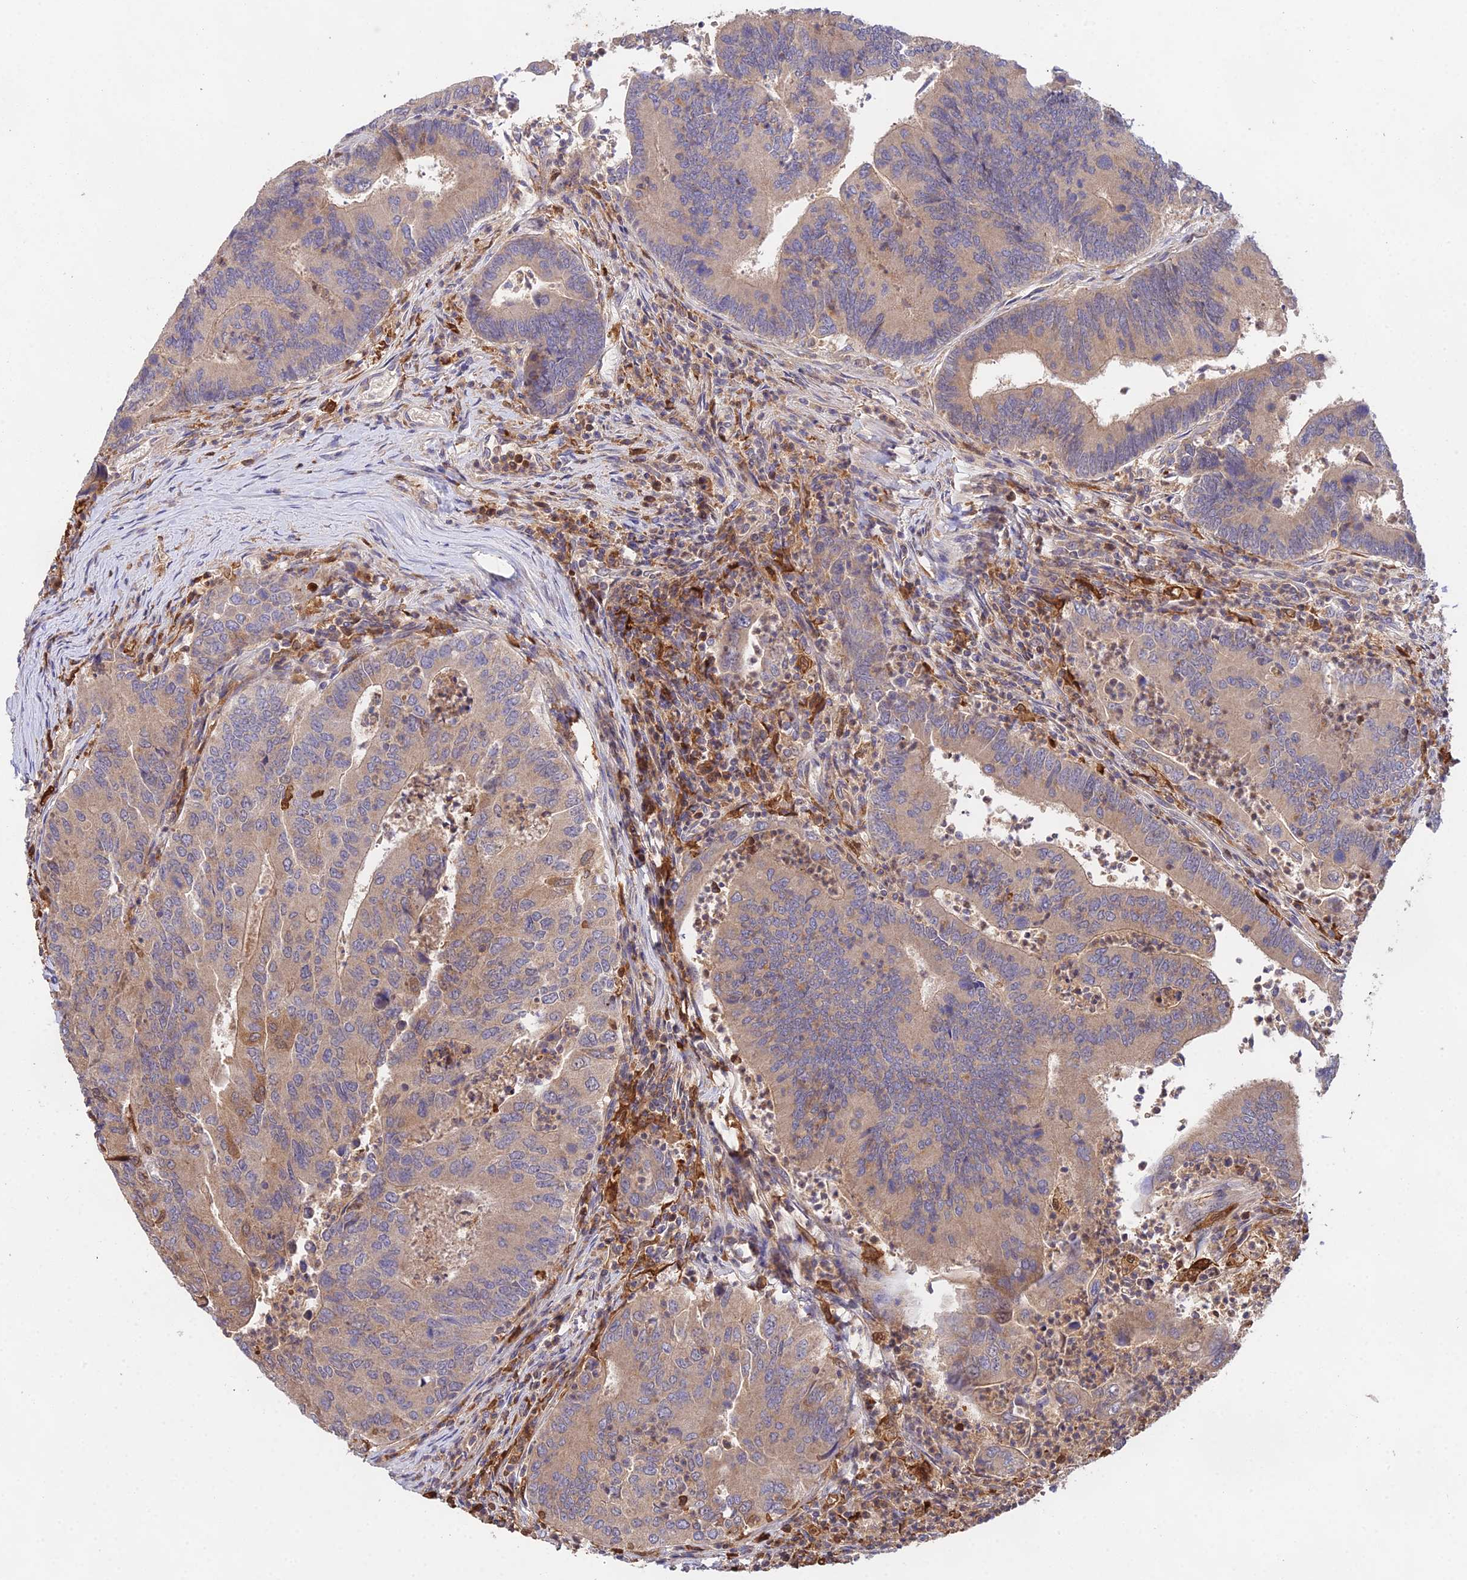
{"staining": {"intensity": "moderate", "quantity": ">75%", "location": "cytoplasmic/membranous"}, "tissue": "colorectal cancer", "cell_type": "Tumor cells", "image_type": "cancer", "snomed": [{"axis": "morphology", "description": "Adenocarcinoma, NOS"}, {"axis": "topography", "description": "Colon"}], "caption": "An image of human colorectal adenocarcinoma stained for a protein shows moderate cytoplasmic/membranous brown staining in tumor cells.", "gene": "FBP1", "patient": {"sex": "female", "age": 67}}